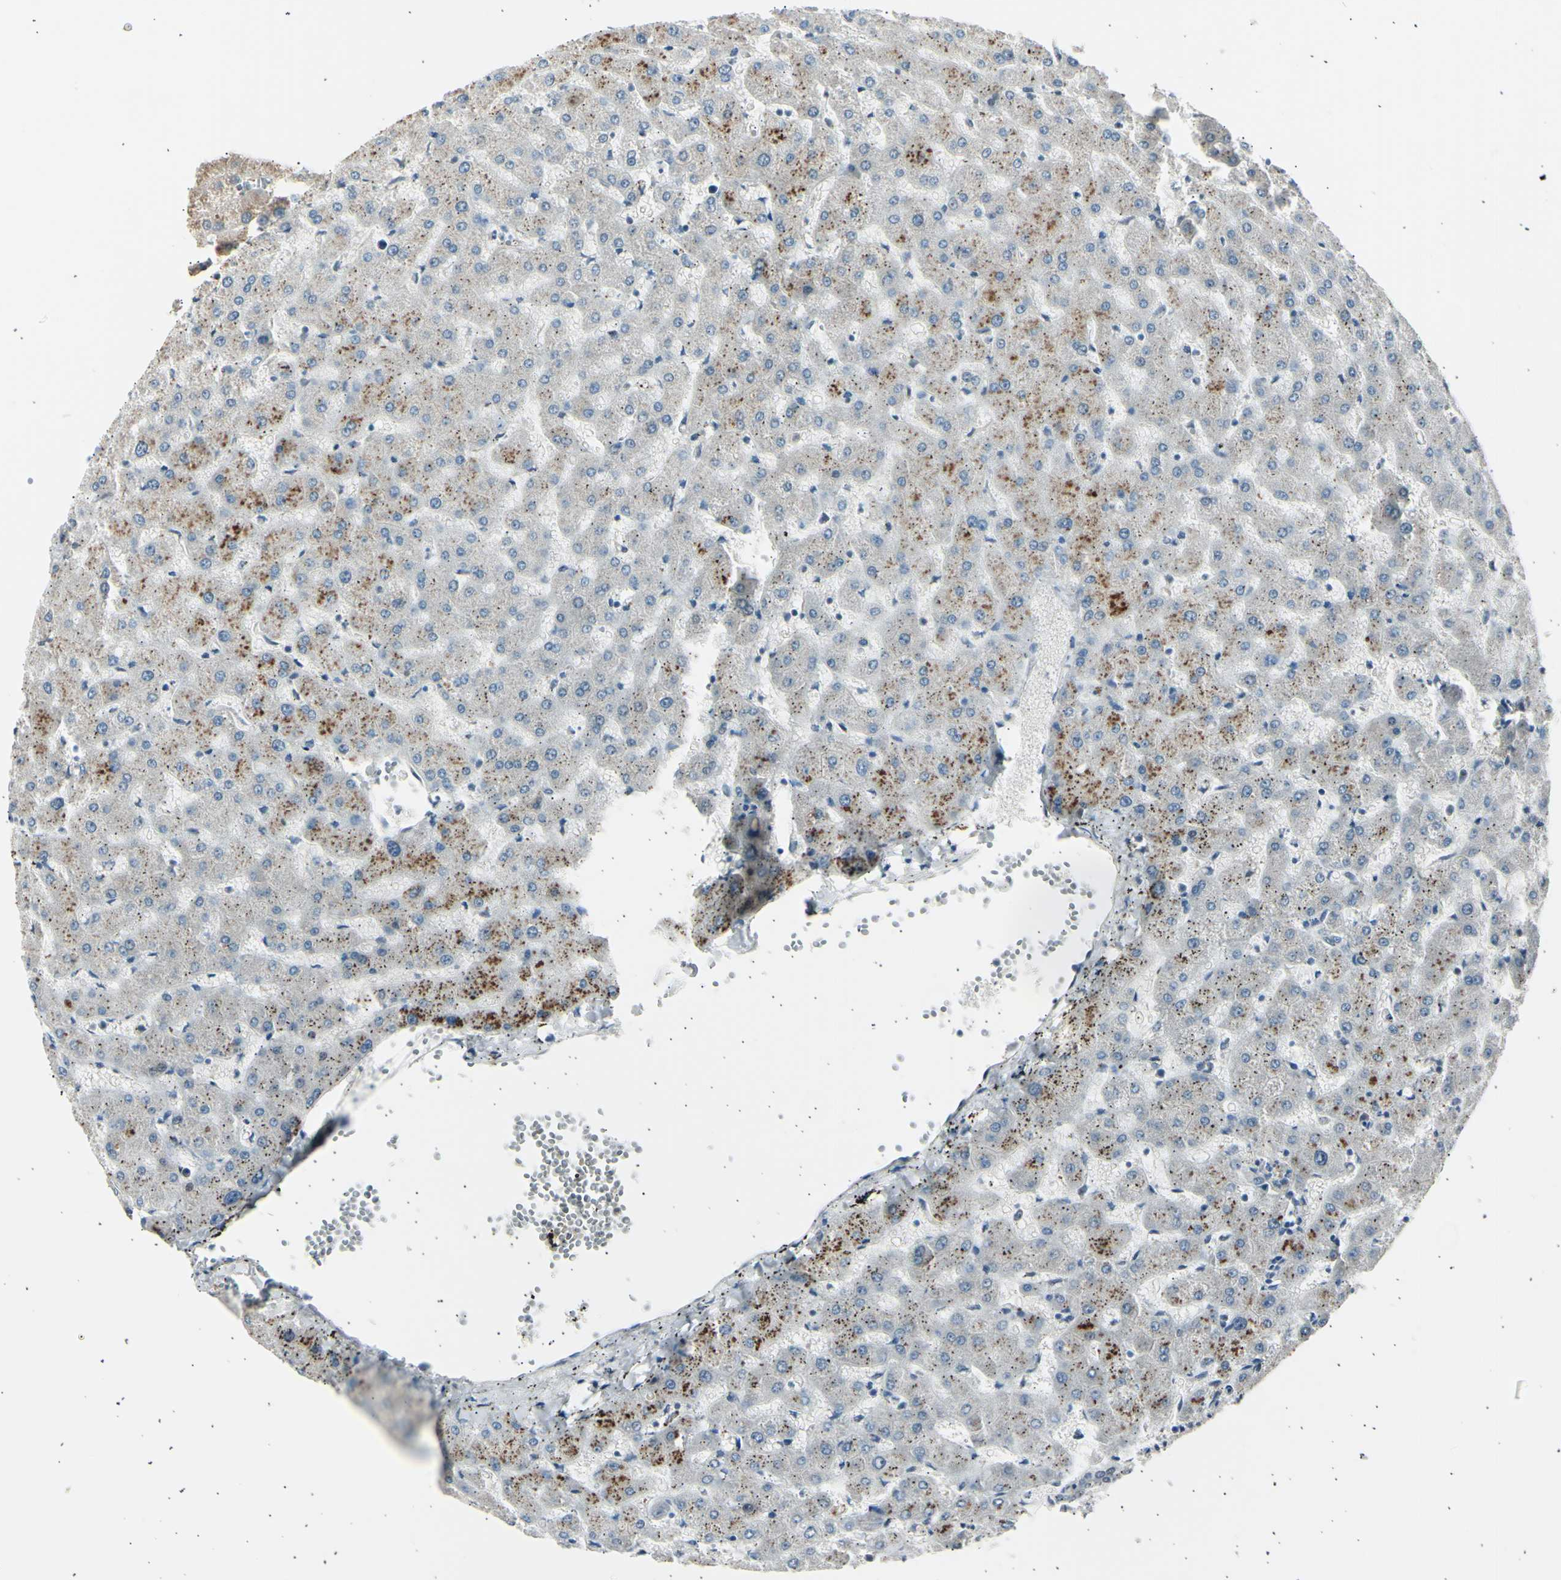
{"staining": {"intensity": "negative", "quantity": "none", "location": "none"}, "tissue": "liver", "cell_type": "Cholangiocytes", "image_type": "normal", "snomed": [{"axis": "morphology", "description": "Normal tissue, NOS"}, {"axis": "topography", "description": "Liver"}], "caption": "This is a image of IHC staining of normal liver, which shows no expression in cholangiocytes.", "gene": "PSMD5", "patient": {"sex": "female", "age": 63}}